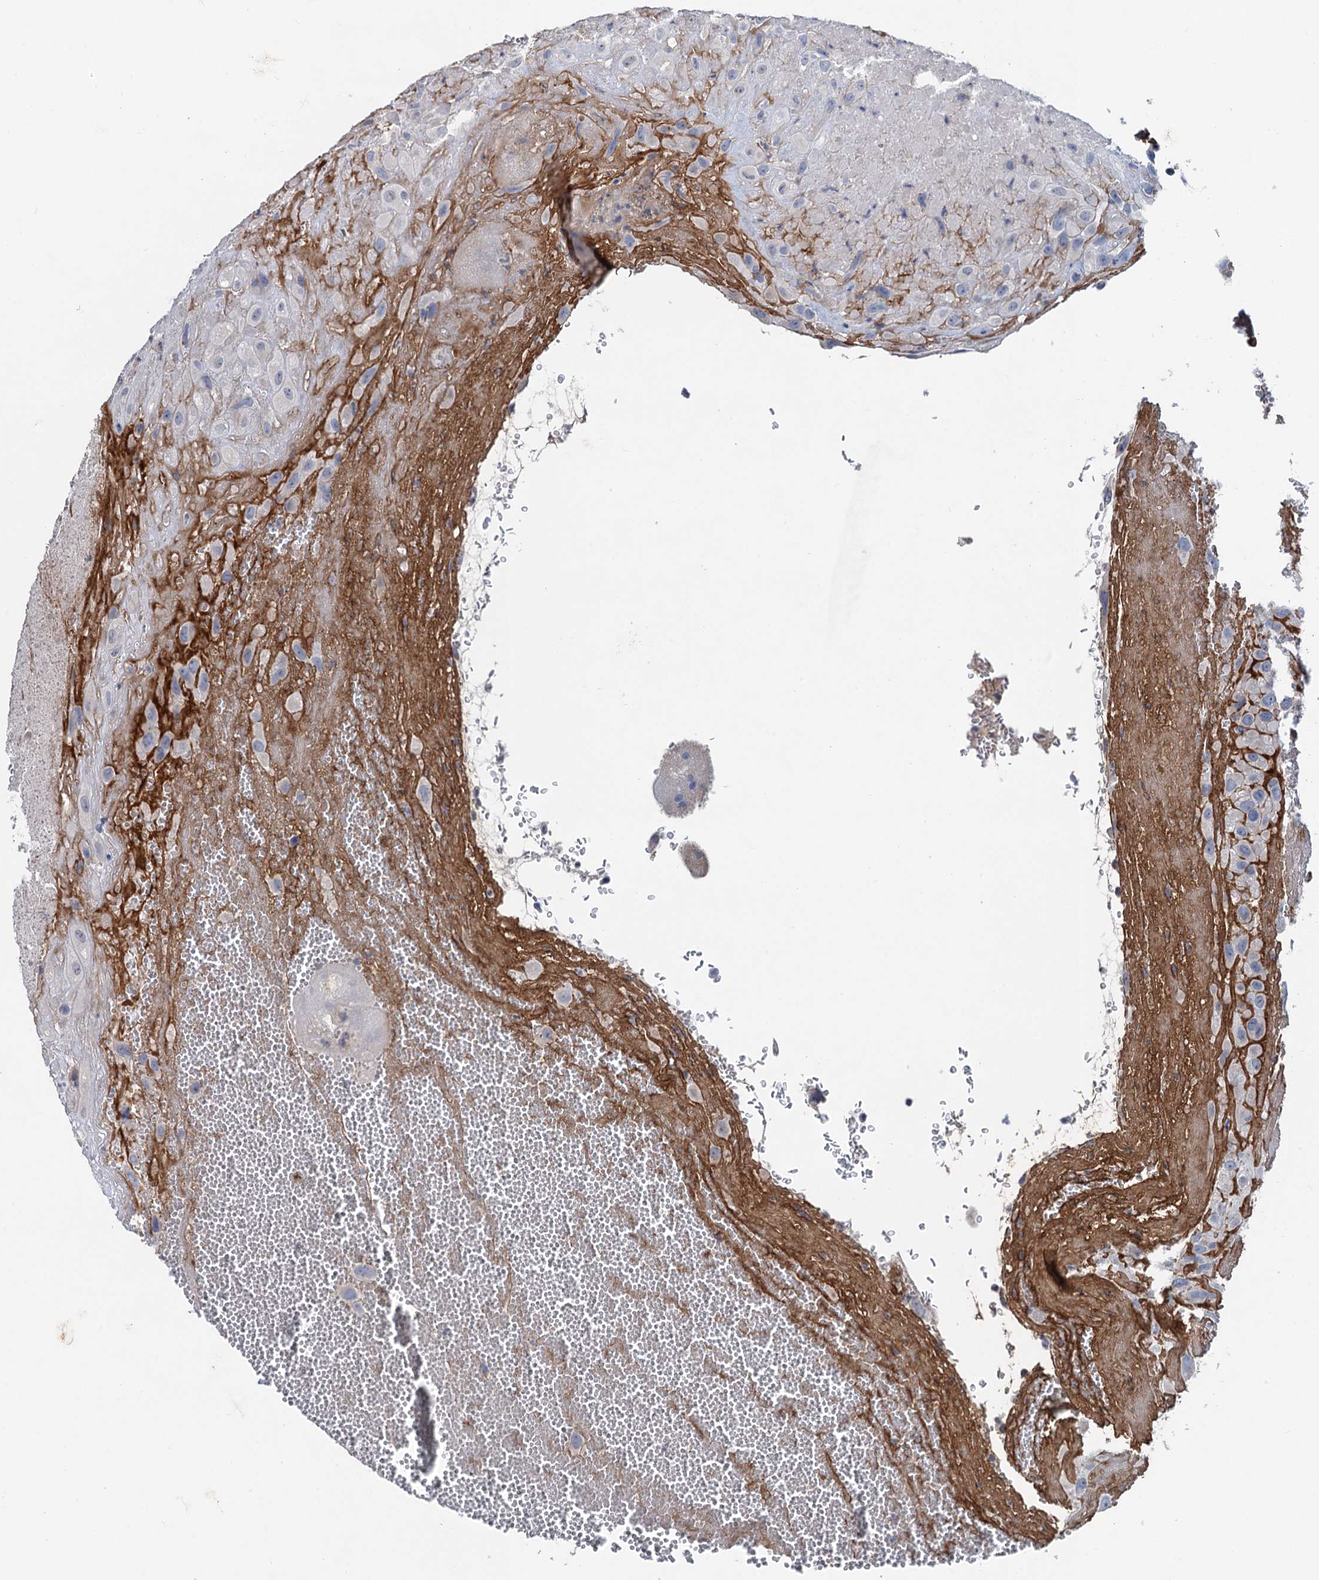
{"staining": {"intensity": "negative", "quantity": "none", "location": "none"}, "tissue": "placenta", "cell_type": "Decidual cells", "image_type": "normal", "snomed": [{"axis": "morphology", "description": "Normal tissue, NOS"}, {"axis": "topography", "description": "Placenta"}], "caption": "Decidual cells show no significant protein staining in unremarkable placenta. (DAB (3,3'-diaminobenzidine) immunohistochemistry (IHC), high magnification).", "gene": "PLLP", "patient": {"sex": "female", "age": 35}}